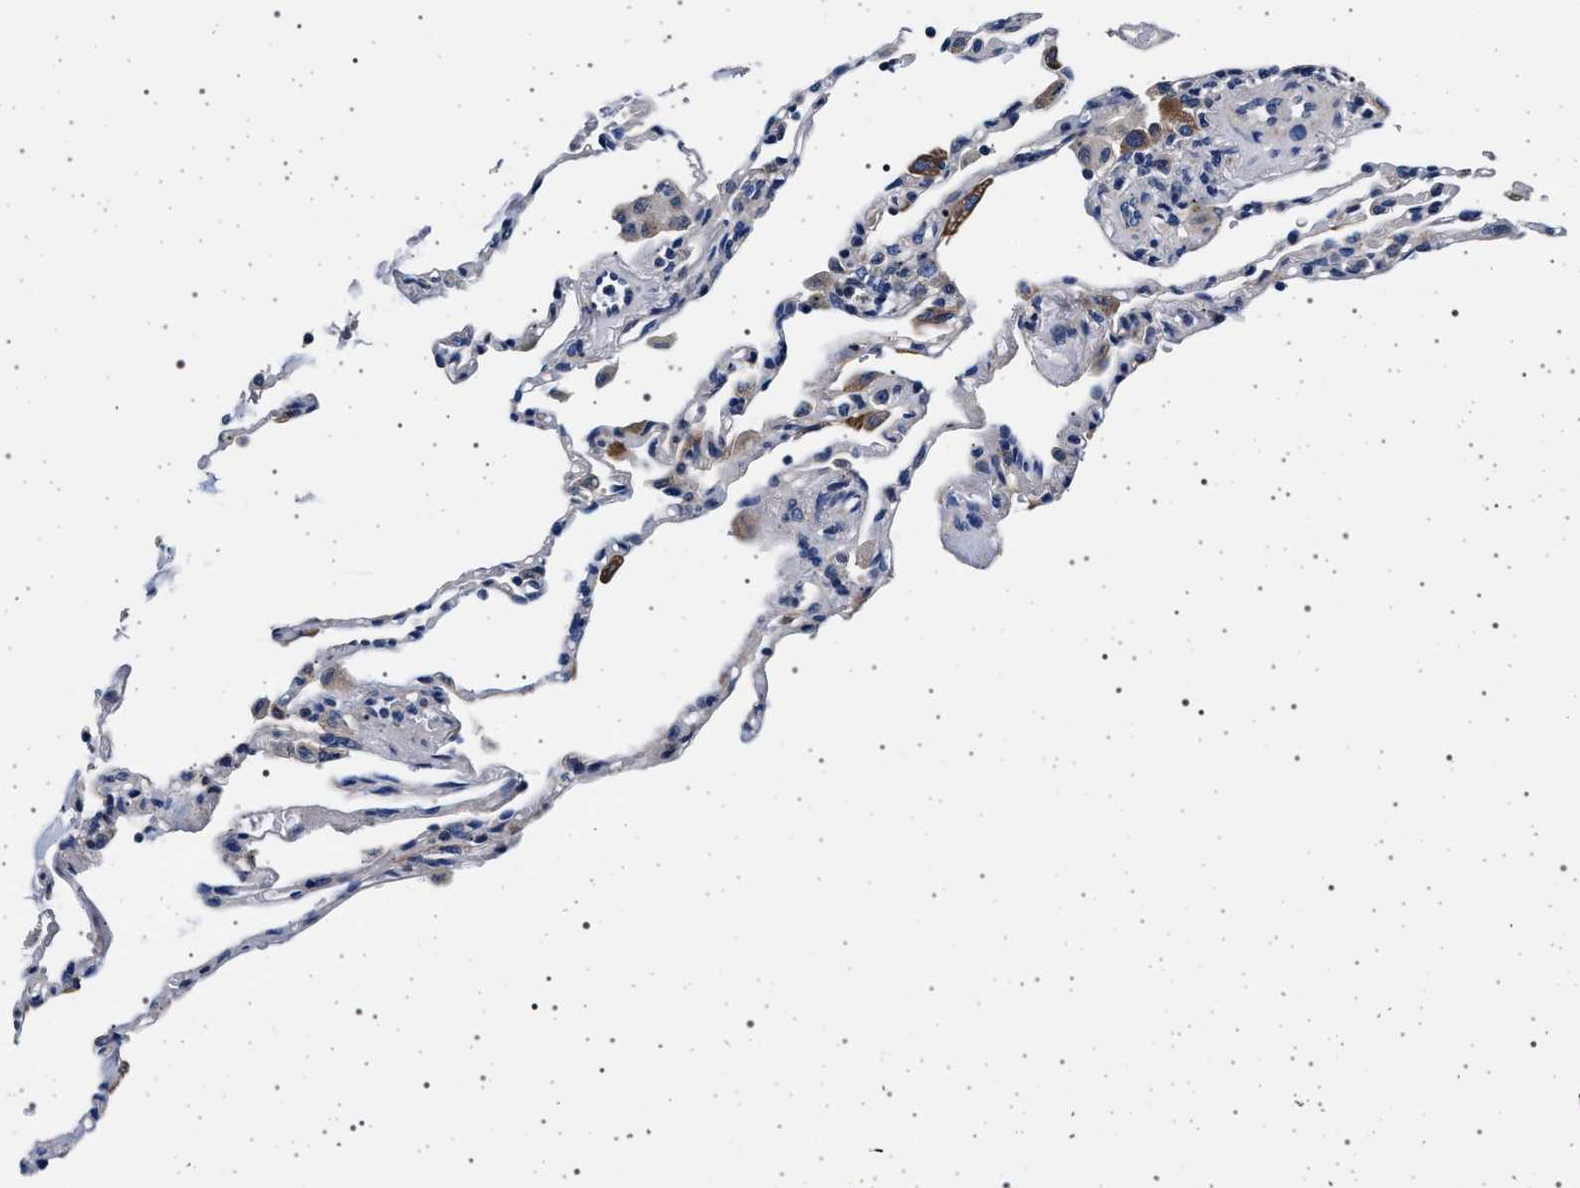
{"staining": {"intensity": "negative", "quantity": "none", "location": "none"}, "tissue": "lung", "cell_type": "Alveolar cells", "image_type": "normal", "snomed": [{"axis": "morphology", "description": "Normal tissue, NOS"}, {"axis": "topography", "description": "Lung"}], "caption": "Alveolar cells show no significant protein positivity in unremarkable lung. The staining was performed using DAB (3,3'-diaminobenzidine) to visualize the protein expression in brown, while the nuclei were stained in blue with hematoxylin (Magnification: 20x).", "gene": "MAP3K2", "patient": {"sex": "male", "age": 59}}